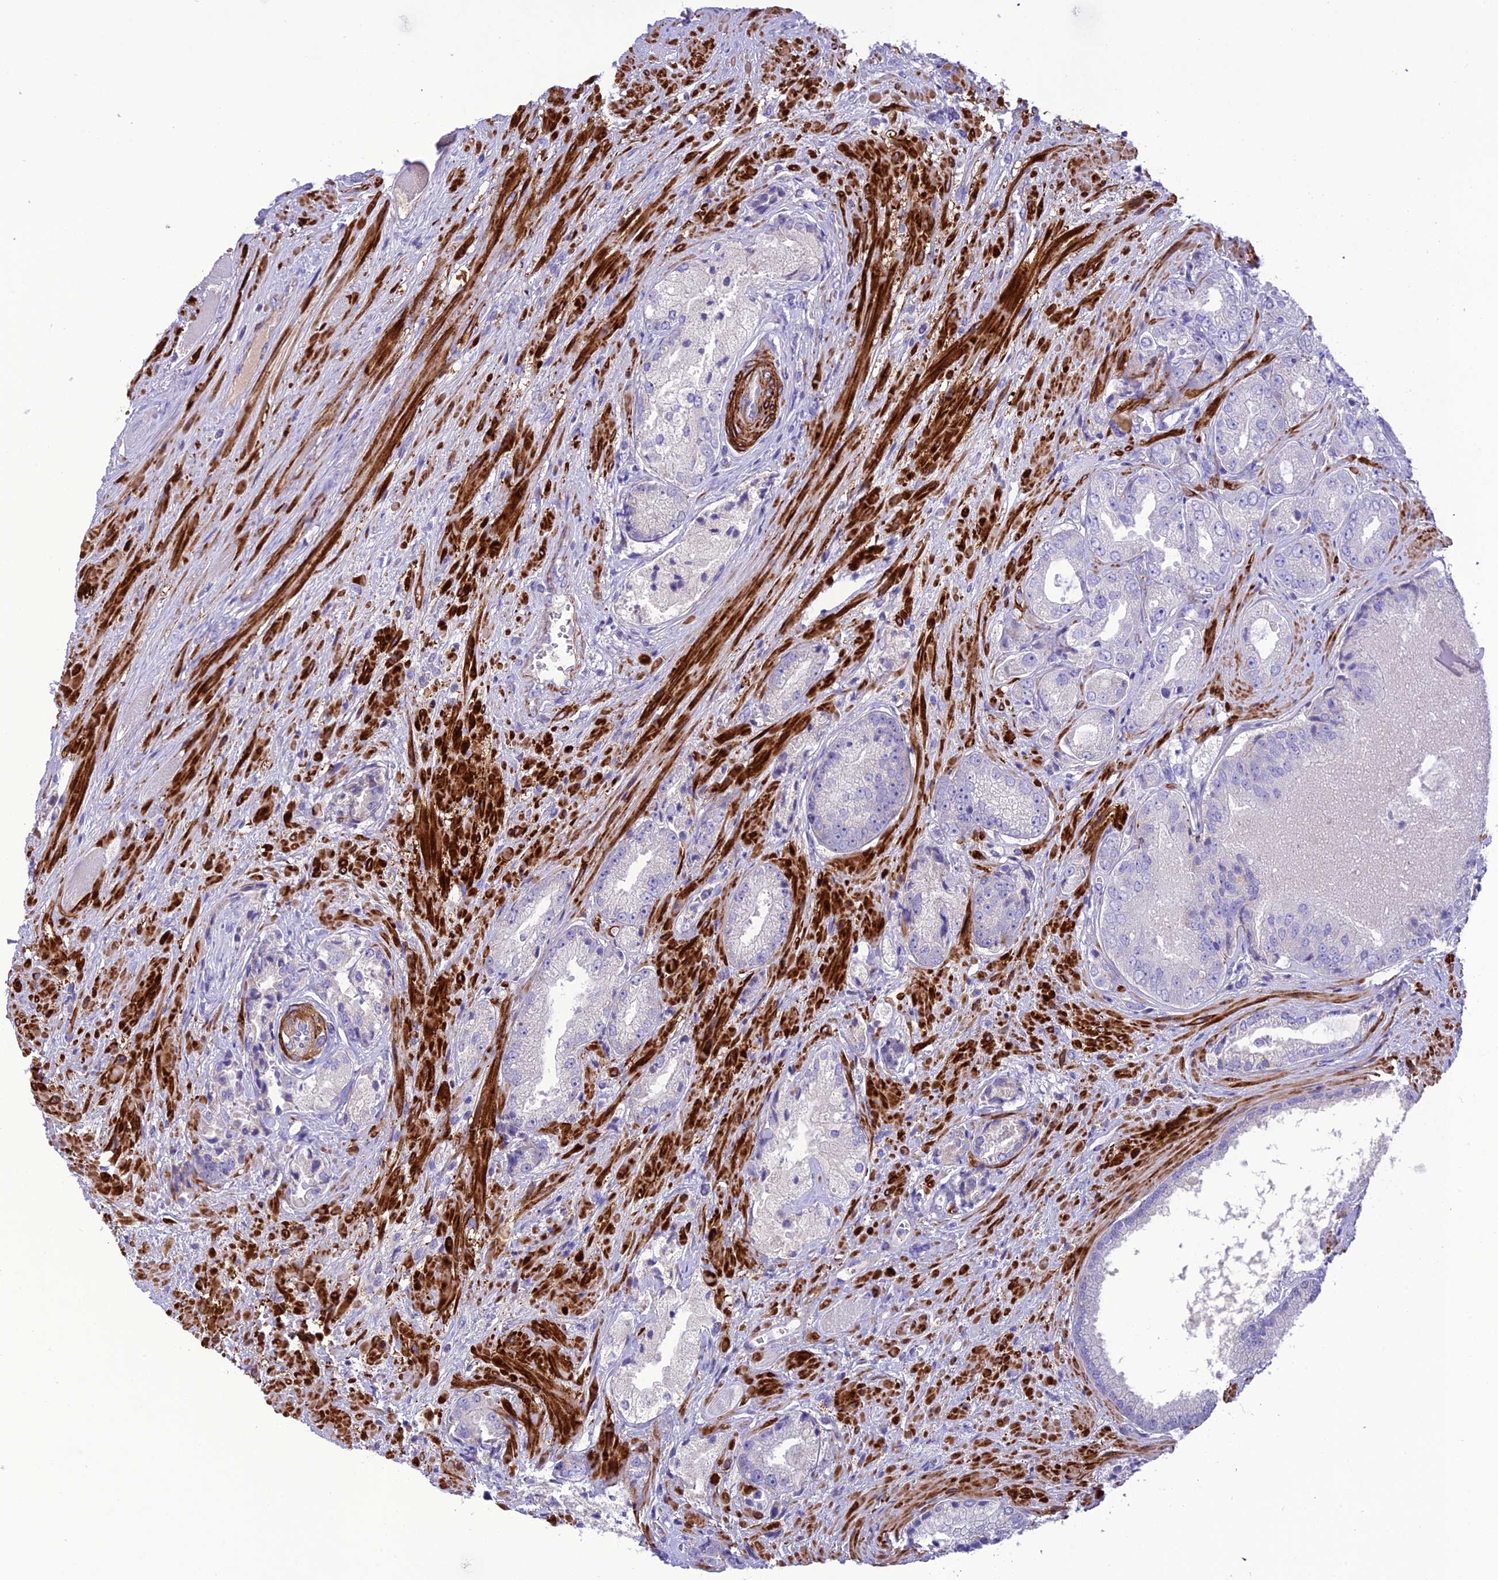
{"staining": {"intensity": "negative", "quantity": "none", "location": "none"}, "tissue": "prostate cancer", "cell_type": "Tumor cells", "image_type": "cancer", "snomed": [{"axis": "morphology", "description": "Adenocarcinoma, High grade"}, {"axis": "topography", "description": "Prostate"}], "caption": "Protein analysis of prostate high-grade adenocarcinoma exhibits no significant expression in tumor cells. (DAB IHC visualized using brightfield microscopy, high magnification).", "gene": "FRA10AC1", "patient": {"sex": "male", "age": 71}}